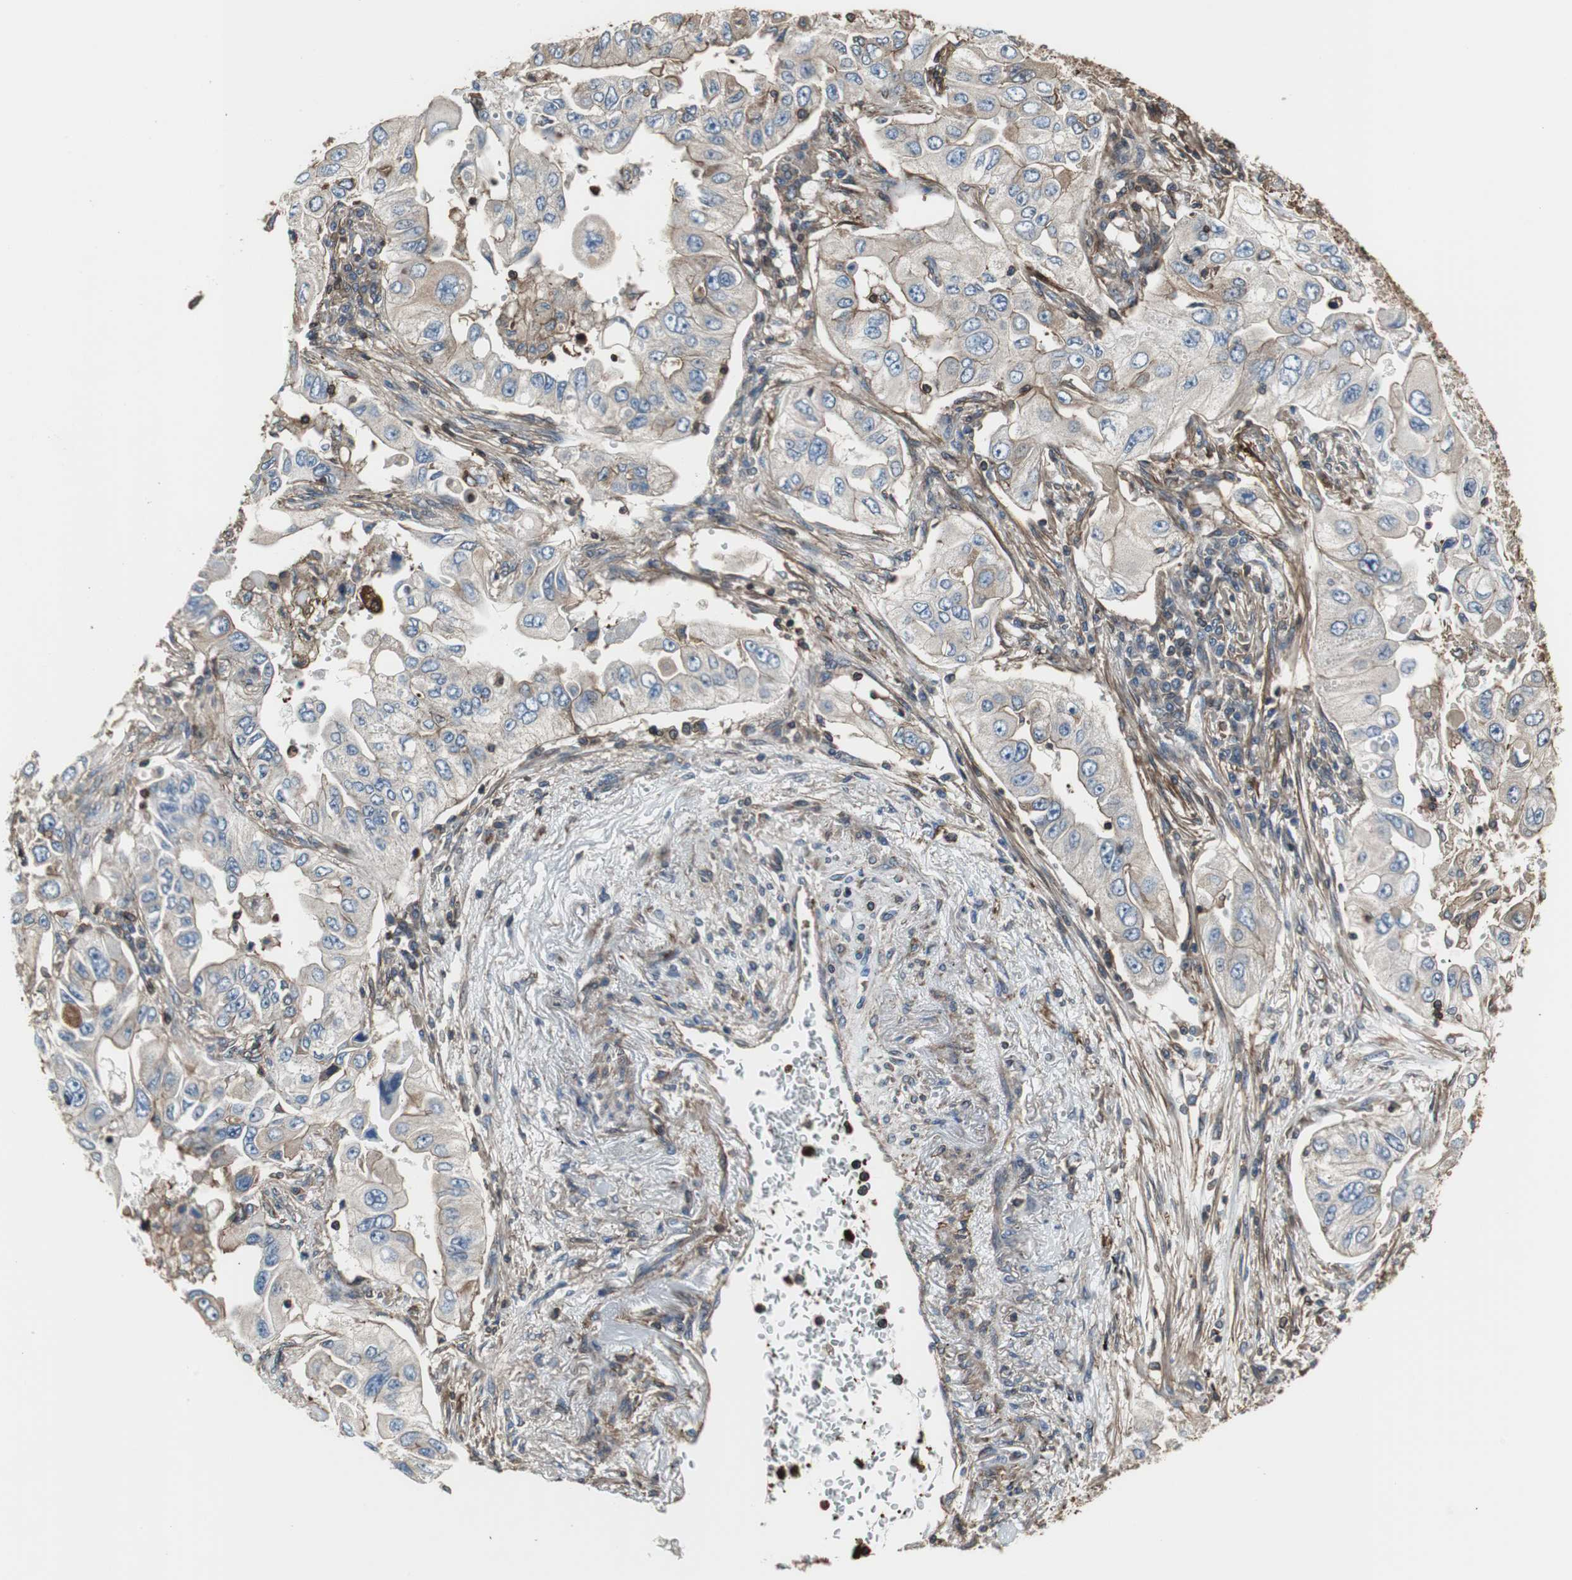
{"staining": {"intensity": "moderate", "quantity": "<25%", "location": "cytoplasmic/membranous"}, "tissue": "lung cancer", "cell_type": "Tumor cells", "image_type": "cancer", "snomed": [{"axis": "morphology", "description": "Adenocarcinoma, NOS"}, {"axis": "topography", "description": "Lung"}], "caption": "IHC of lung cancer (adenocarcinoma) displays low levels of moderate cytoplasmic/membranous expression in approximately <25% of tumor cells. Nuclei are stained in blue.", "gene": "ACTN1", "patient": {"sex": "male", "age": 84}}